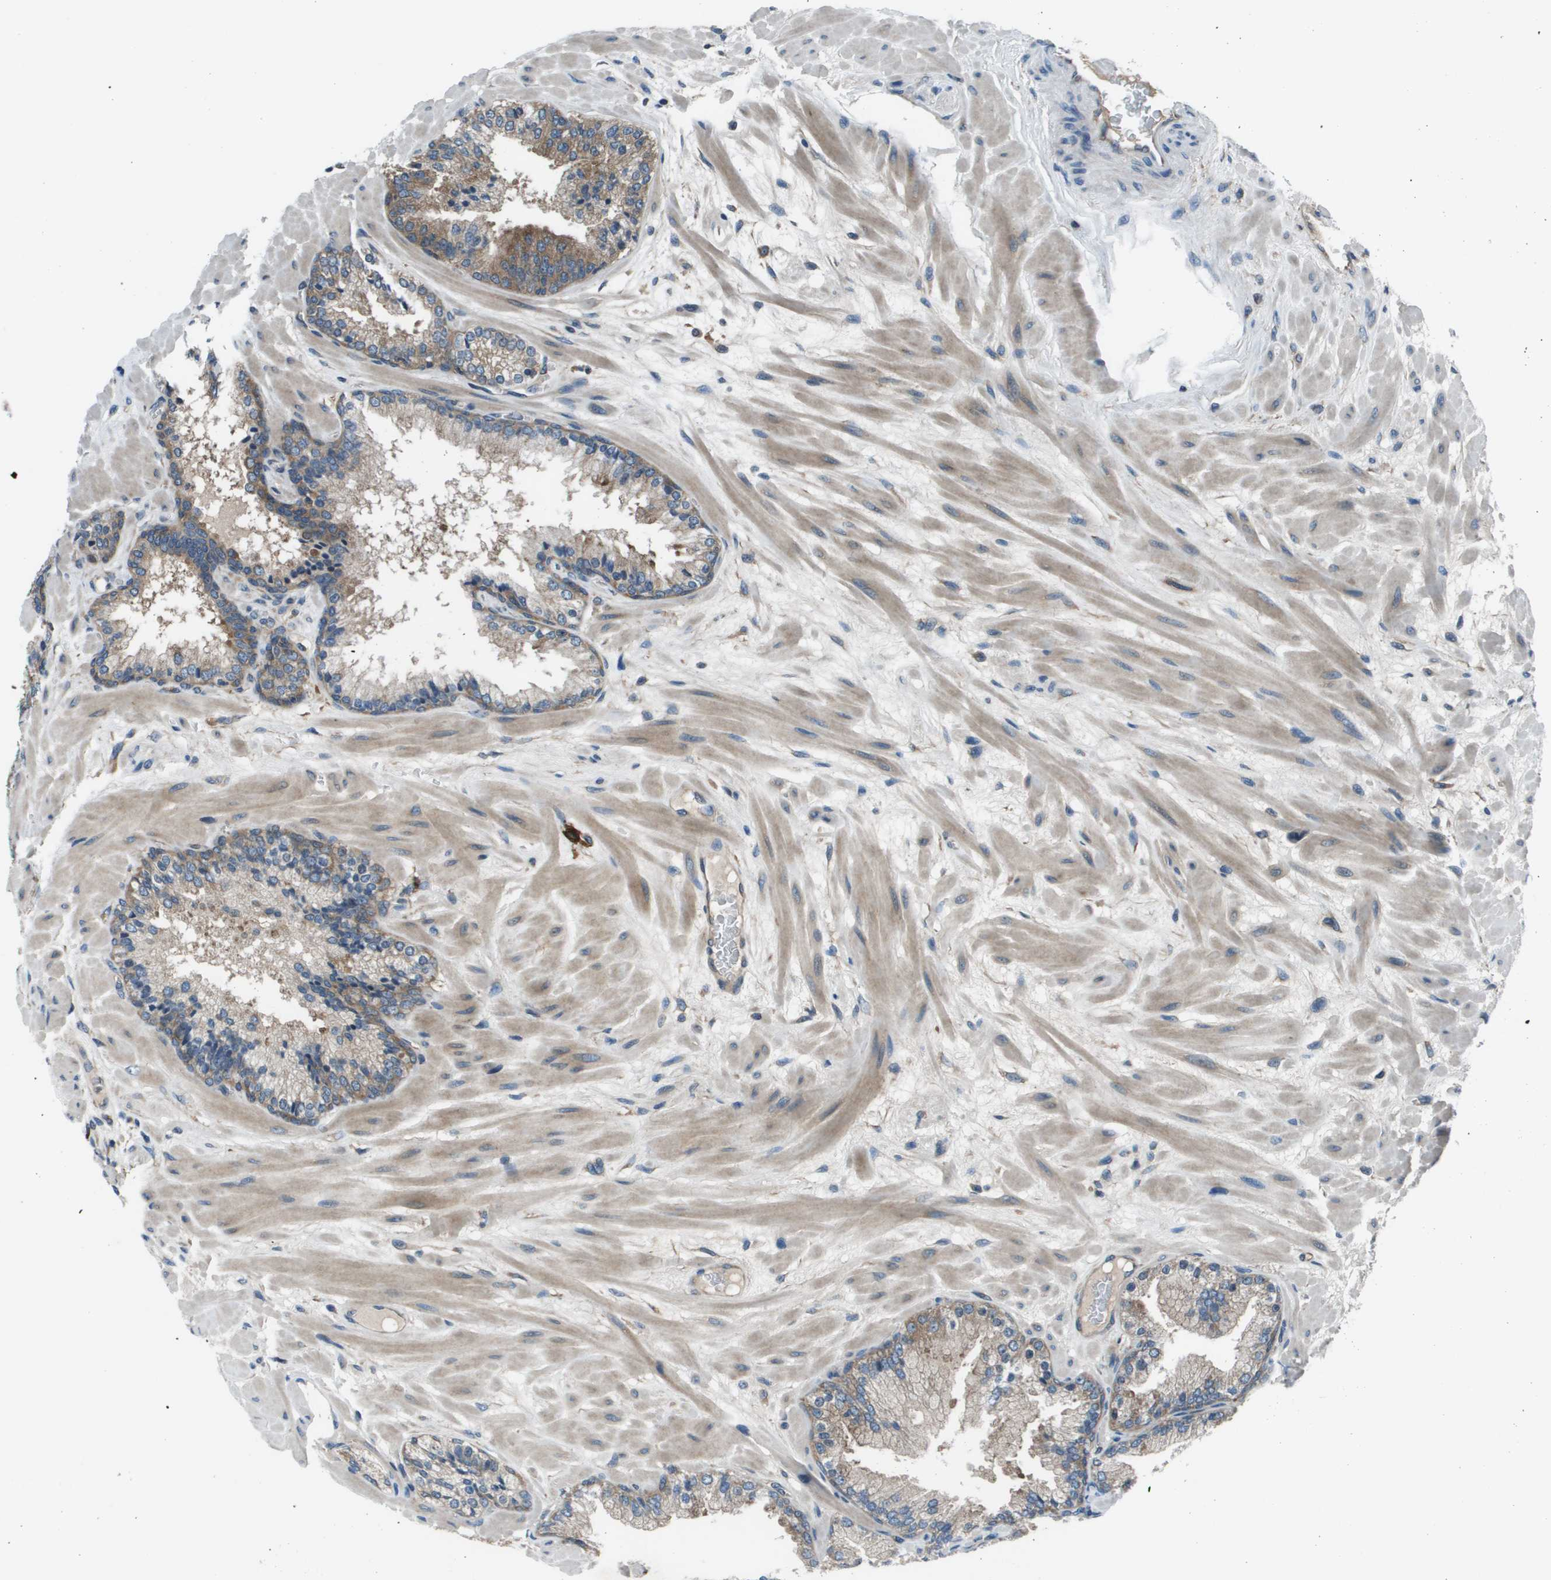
{"staining": {"intensity": "moderate", "quantity": ">75%", "location": "cytoplasmic/membranous"}, "tissue": "prostate cancer", "cell_type": "Tumor cells", "image_type": "cancer", "snomed": [{"axis": "morphology", "description": "Adenocarcinoma, Low grade"}, {"axis": "topography", "description": "Prostate"}], "caption": "Human prostate cancer (adenocarcinoma (low-grade)) stained with a protein marker exhibits moderate staining in tumor cells.", "gene": "EIF3B", "patient": {"sex": "male", "age": 63}}